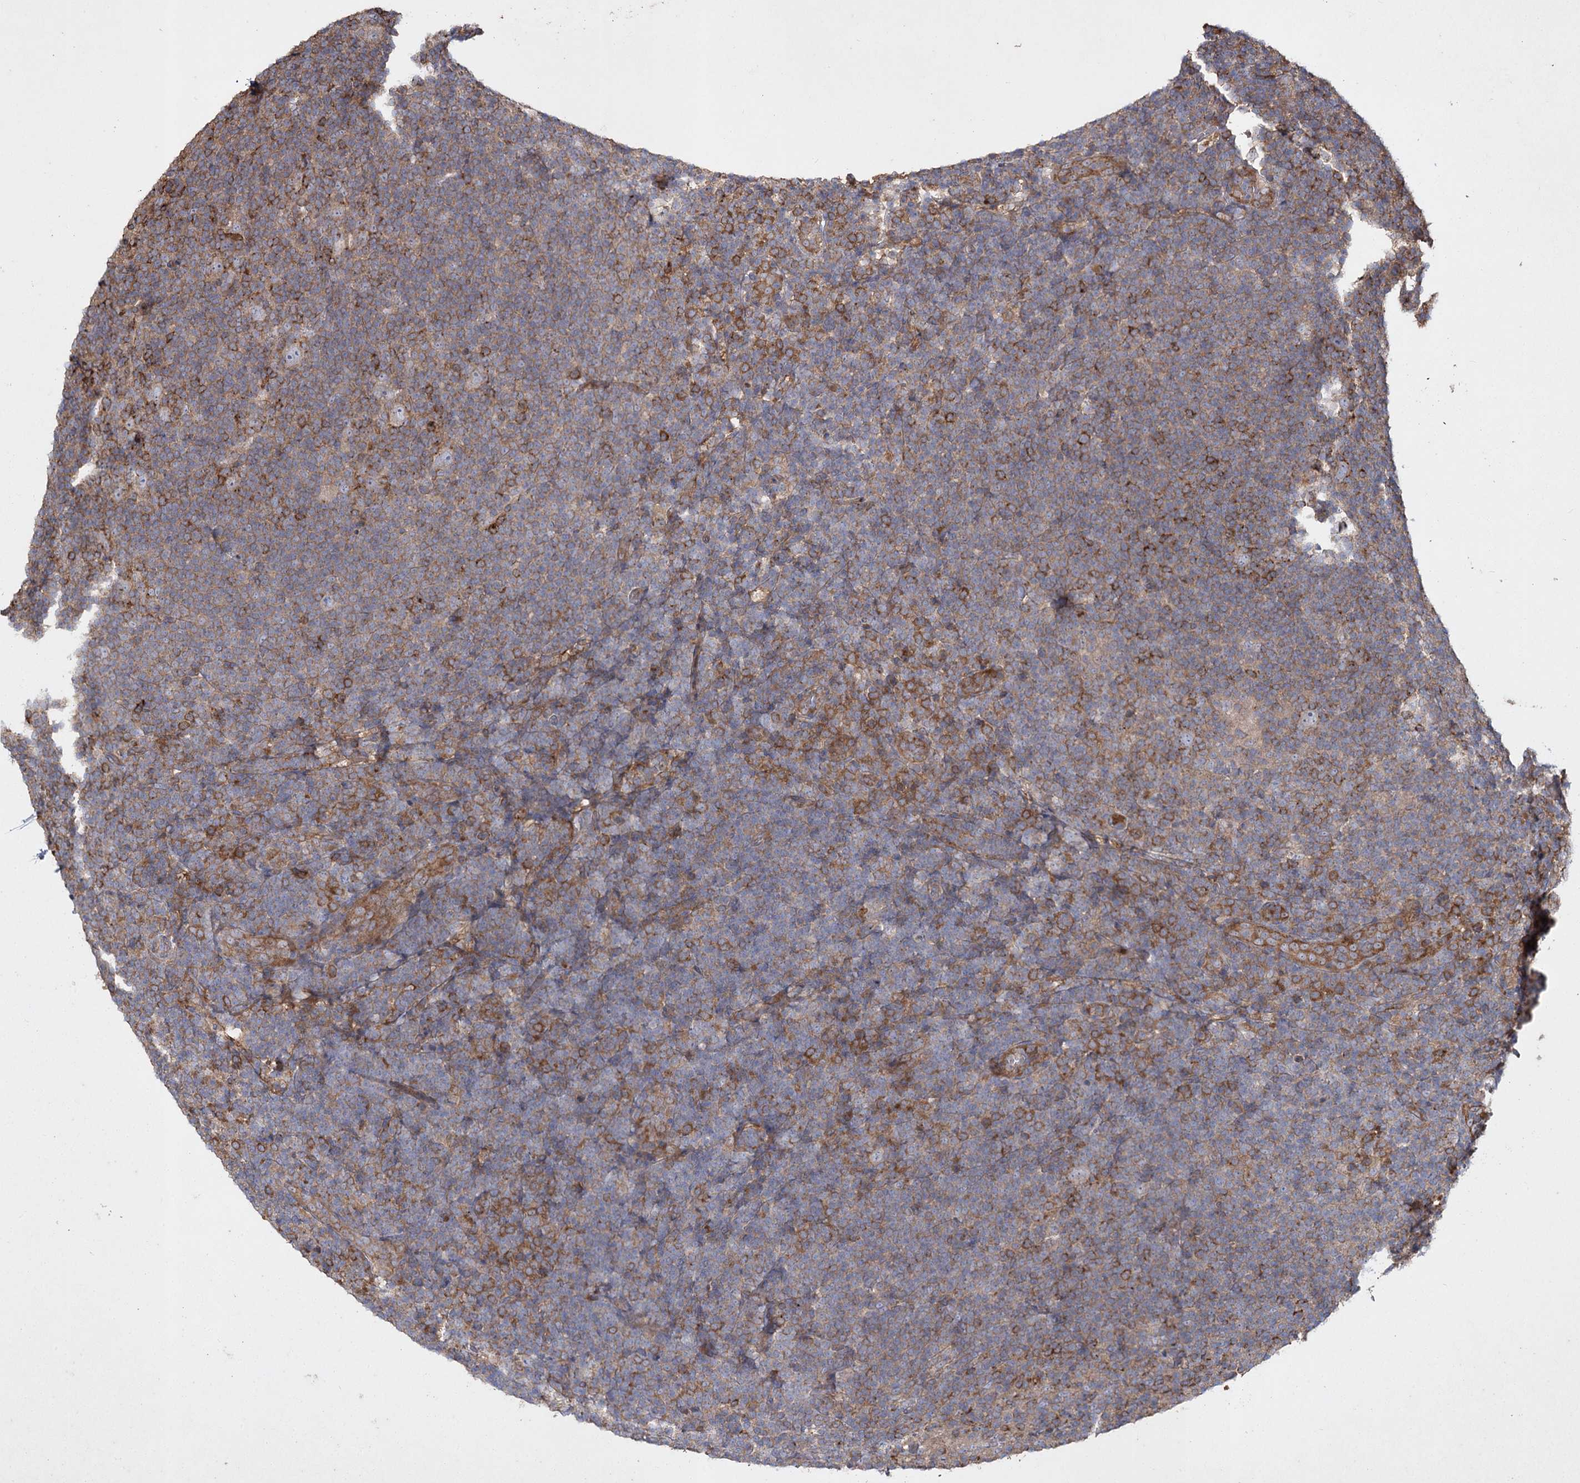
{"staining": {"intensity": "negative", "quantity": "none", "location": "none"}, "tissue": "lymphoma", "cell_type": "Tumor cells", "image_type": "cancer", "snomed": [{"axis": "morphology", "description": "Hodgkin's disease, NOS"}, {"axis": "topography", "description": "Lymph node"}], "caption": "IHC histopathology image of human Hodgkin's disease stained for a protein (brown), which displays no expression in tumor cells. Nuclei are stained in blue.", "gene": "SH3TC1", "patient": {"sex": "female", "age": 57}}